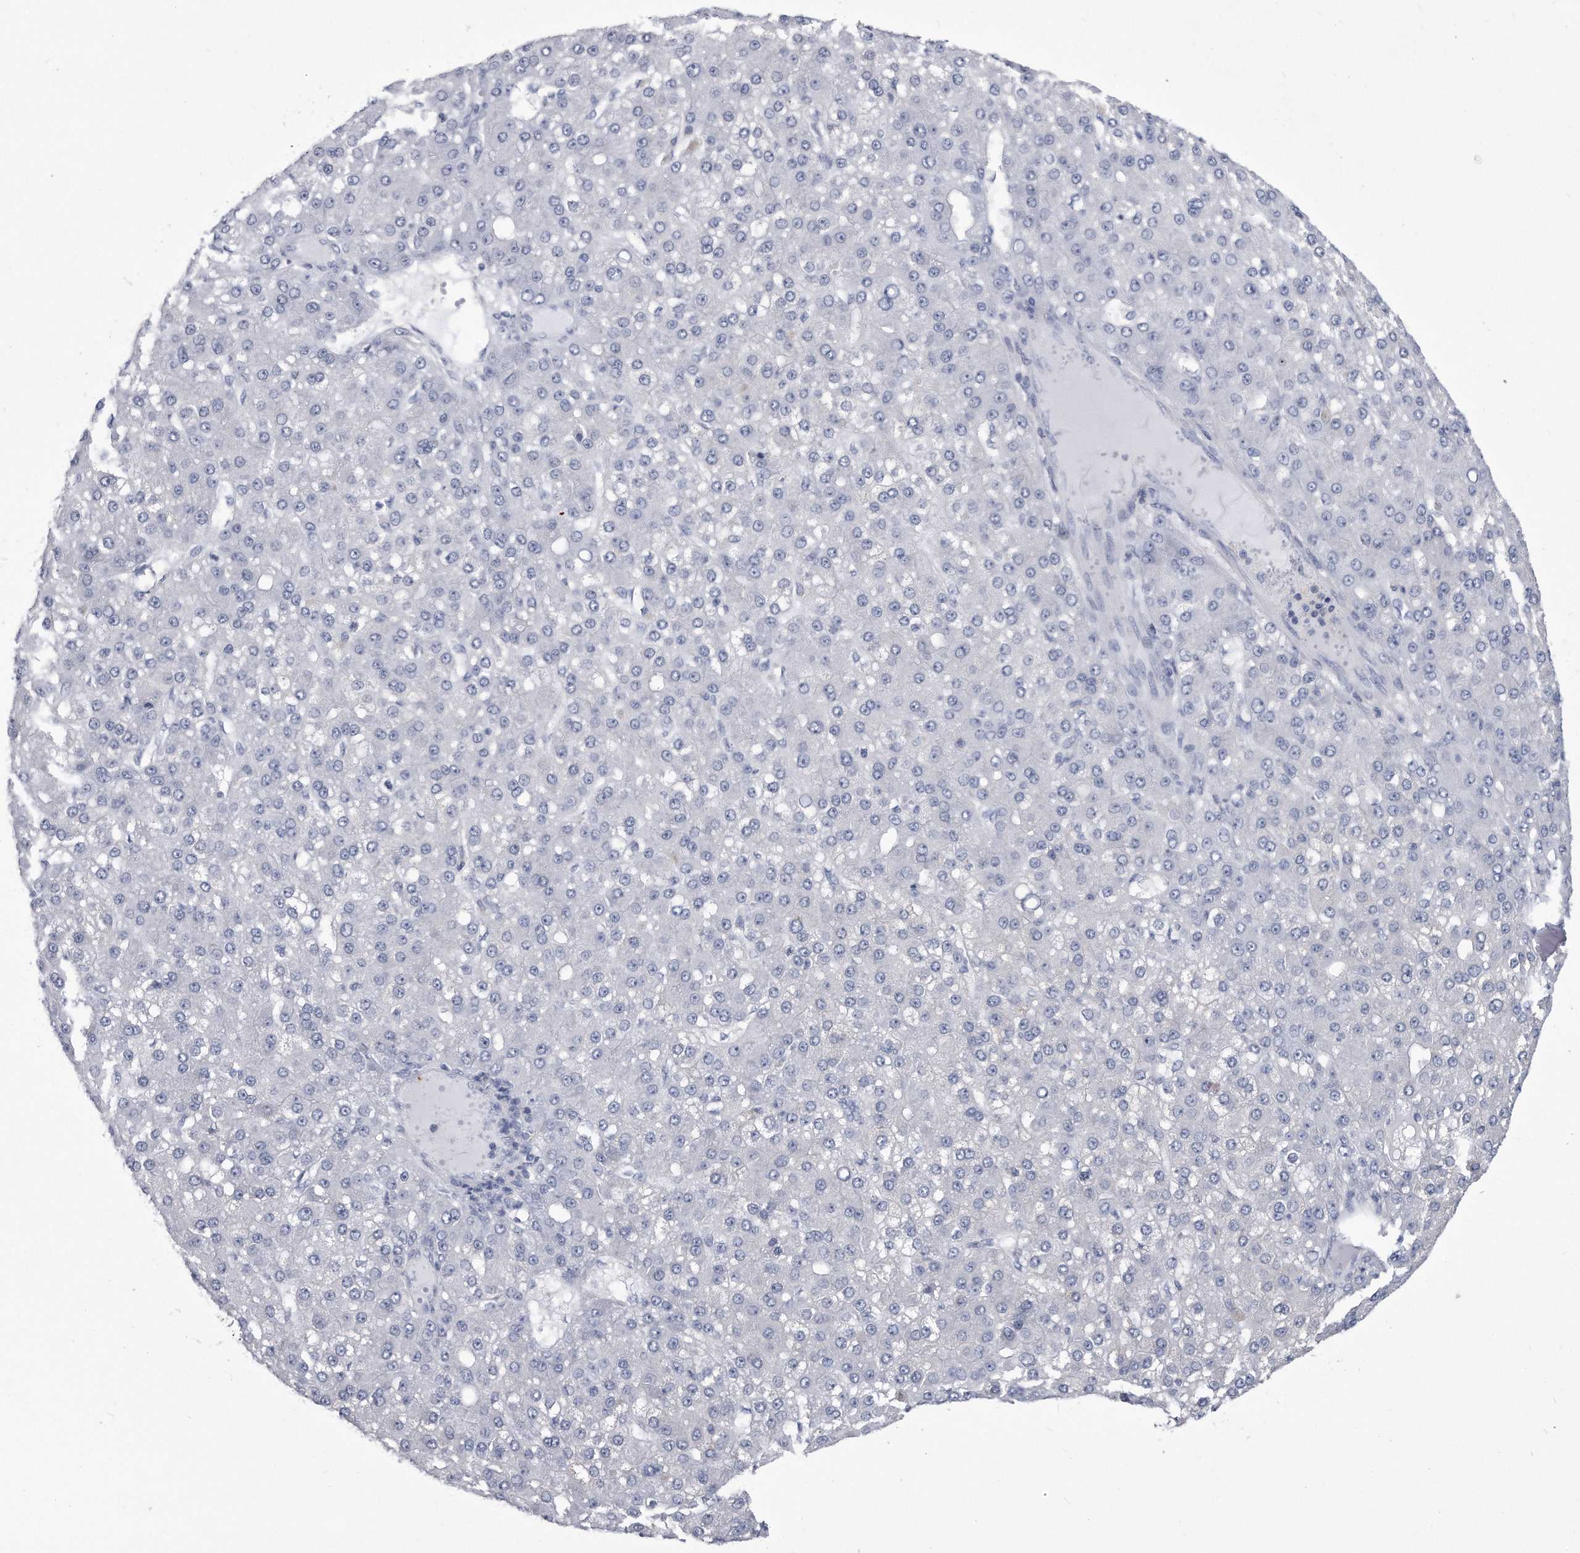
{"staining": {"intensity": "negative", "quantity": "none", "location": "none"}, "tissue": "liver cancer", "cell_type": "Tumor cells", "image_type": "cancer", "snomed": [{"axis": "morphology", "description": "Carcinoma, Hepatocellular, NOS"}, {"axis": "topography", "description": "Liver"}], "caption": "There is no significant staining in tumor cells of liver cancer (hepatocellular carcinoma).", "gene": "PYGB", "patient": {"sex": "male", "age": 67}}